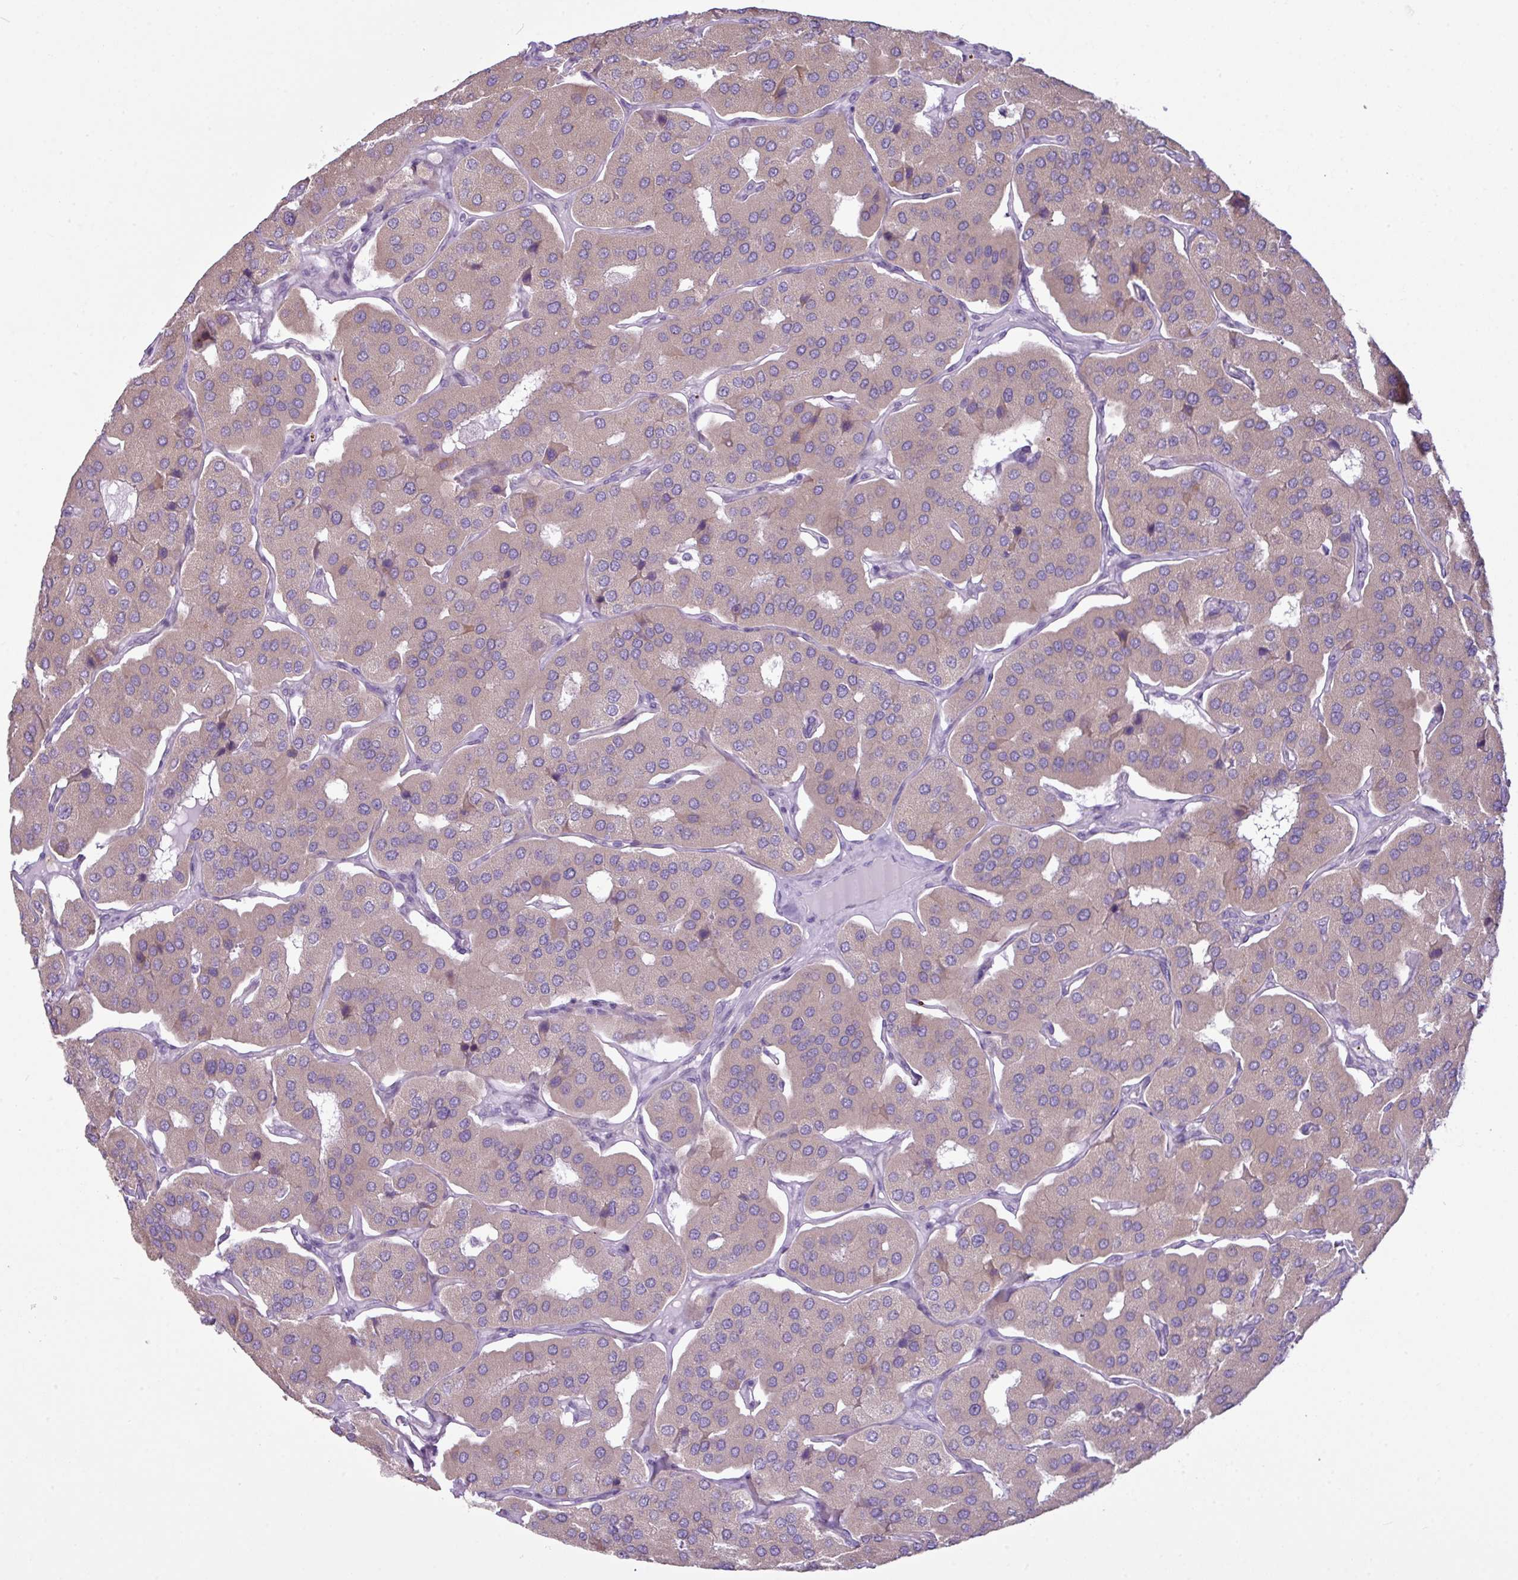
{"staining": {"intensity": "weak", "quantity": "<25%", "location": "cytoplasmic/membranous"}, "tissue": "parathyroid gland", "cell_type": "Glandular cells", "image_type": "normal", "snomed": [{"axis": "morphology", "description": "Normal tissue, NOS"}, {"axis": "morphology", "description": "Adenoma, NOS"}, {"axis": "topography", "description": "Parathyroid gland"}], "caption": "The image displays no significant positivity in glandular cells of parathyroid gland.", "gene": "CAMK2A", "patient": {"sex": "female", "age": 86}}